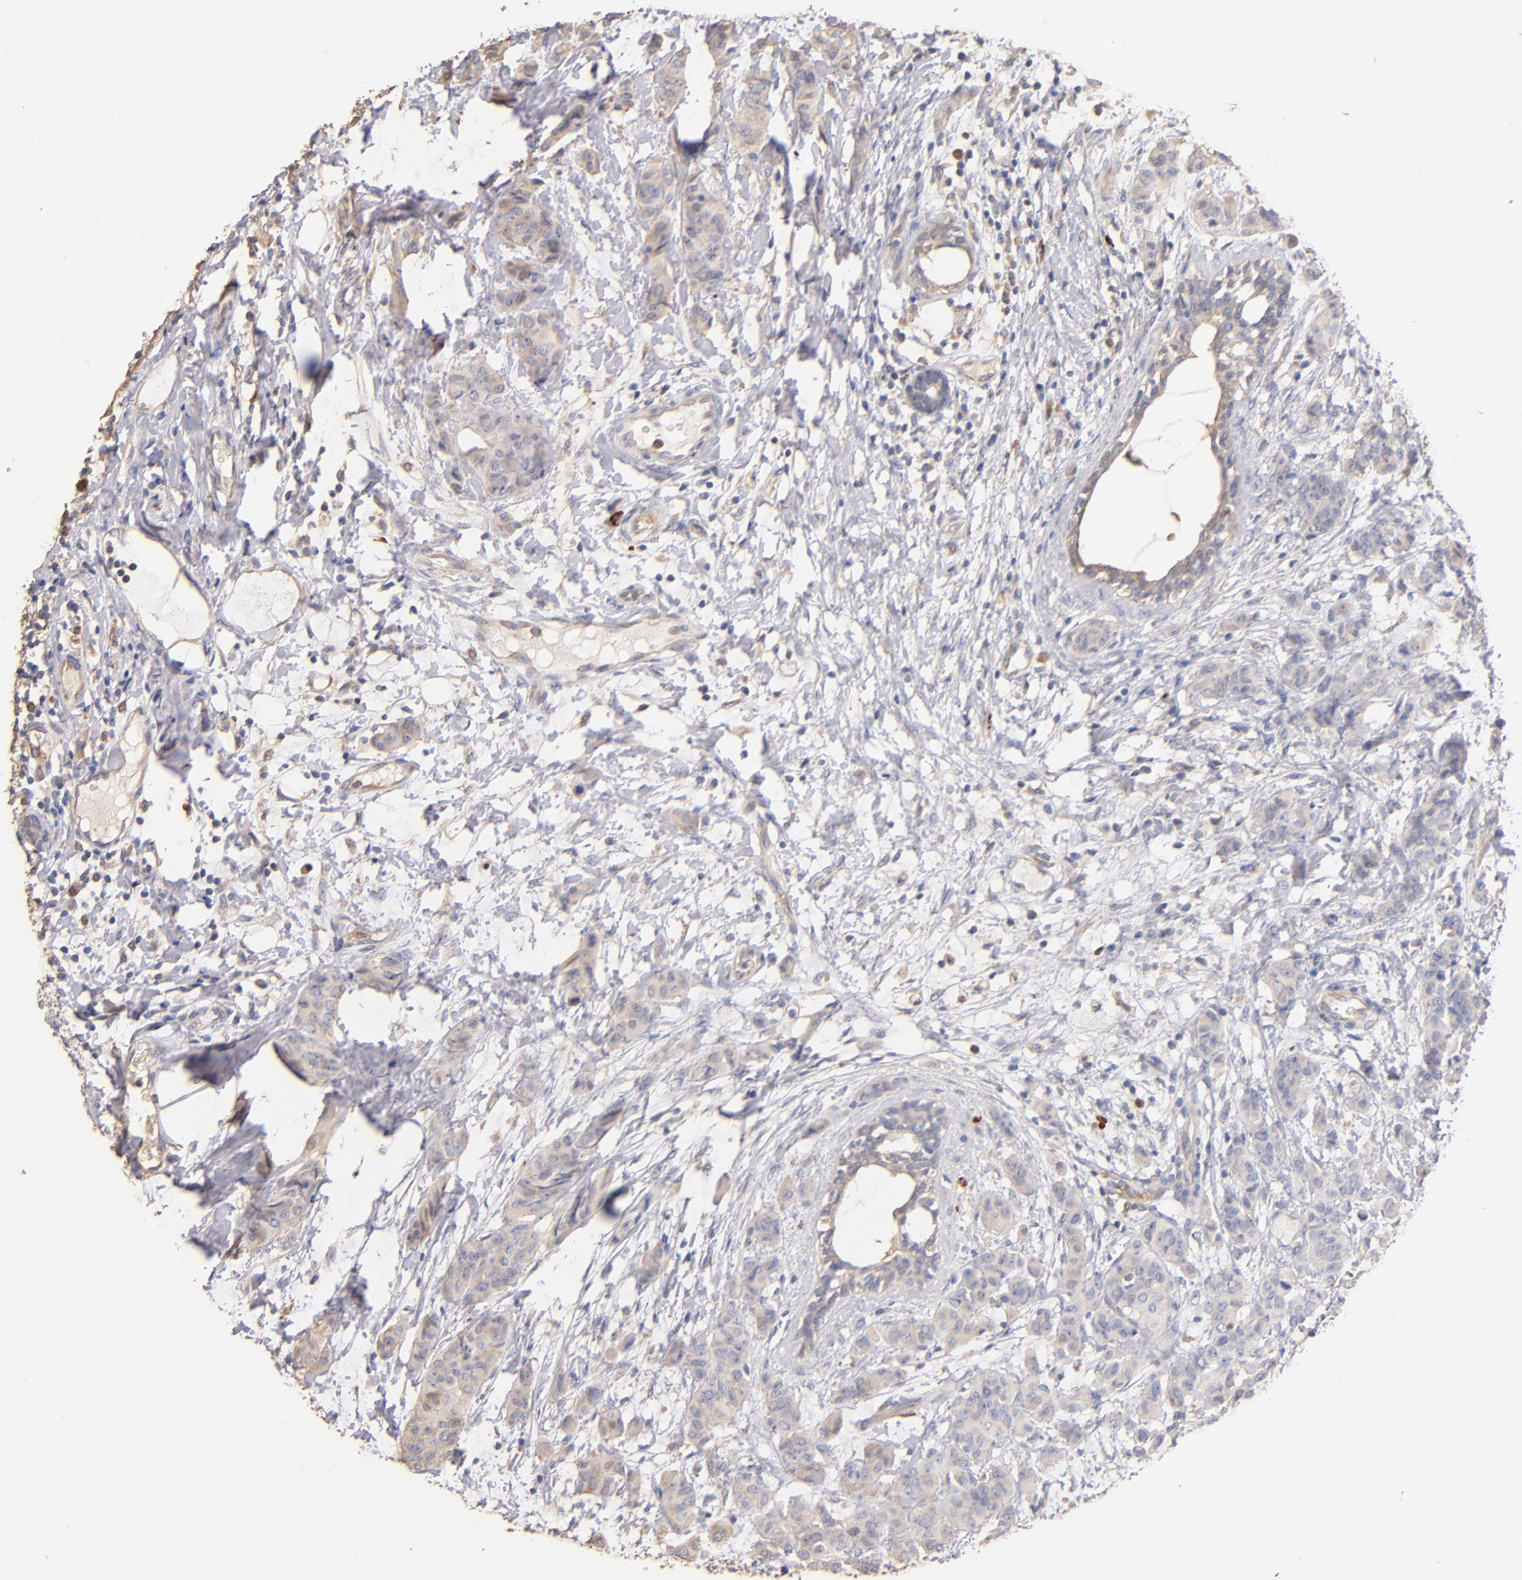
{"staining": {"intensity": "weak", "quantity": ">75%", "location": "cytoplasmic/membranous"}, "tissue": "breast cancer", "cell_type": "Tumor cells", "image_type": "cancer", "snomed": [{"axis": "morphology", "description": "Duct carcinoma"}, {"axis": "topography", "description": "Breast"}], "caption": "Immunohistochemical staining of breast invasive ductal carcinoma displays low levels of weak cytoplasmic/membranous staining in approximately >75% of tumor cells.", "gene": "RO60", "patient": {"sex": "female", "age": 40}}